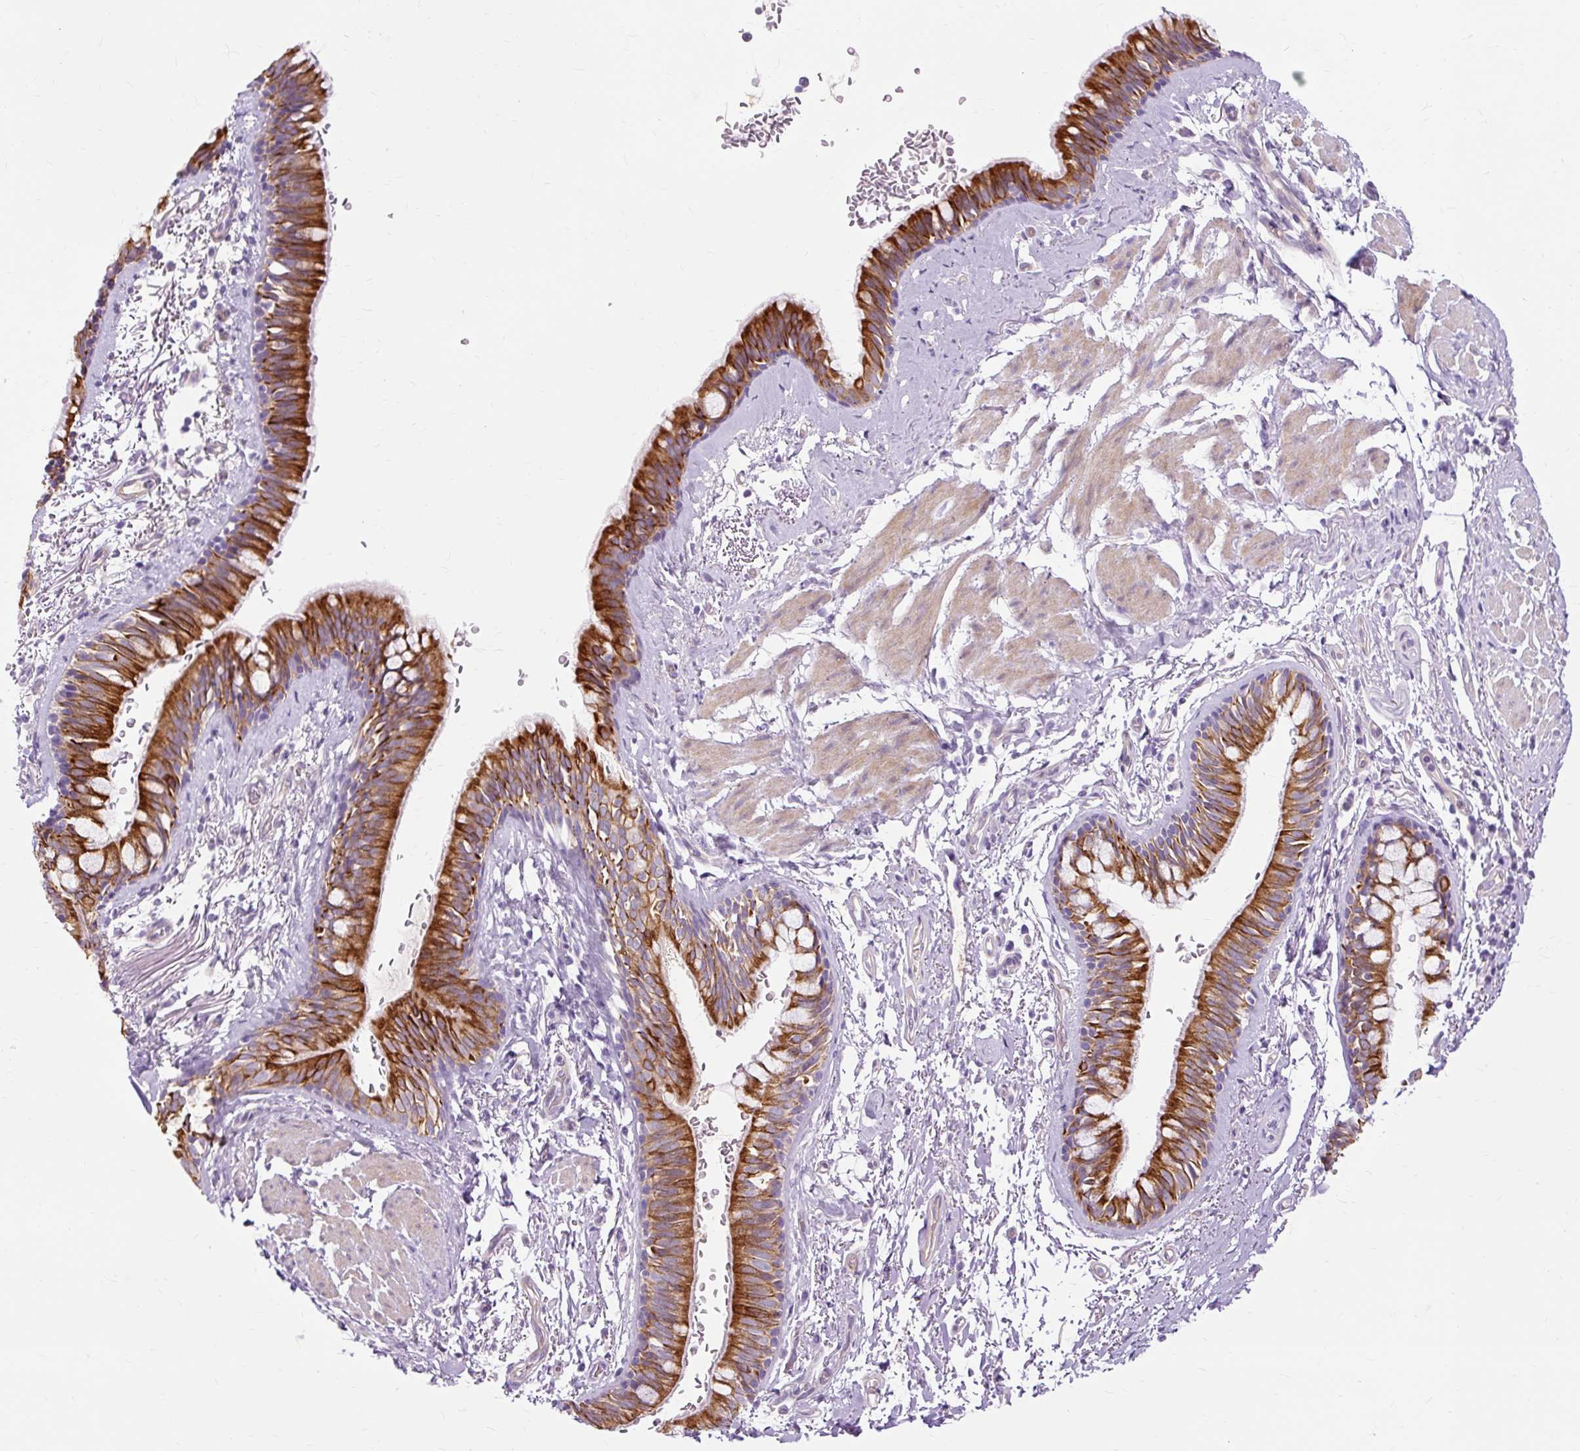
{"staining": {"intensity": "strong", "quantity": ">75%", "location": "cytoplasmic/membranous"}, "tissue": "bronchus", "cell_type": "Respiratory epithelial cells", "image_type": "normal", "snomed": [{"axis": "morphology", "description": "Normal tissue, NOS"}, {"axis": "topography", "description": "Bronchus"}], "caption": "Immunohistochemical staining of benign bronchus demonstrates high levels of strong cytoplasmic/membranous expression in approximately >75% of respiratory epithelial cells. The staining is performed using DAB (3,3'-diaminobenzidine) brown chromogen to label protein expression. The nuclei are counter-stained blue using hematoxylin.", "gene": "DCTN4", "patient": {"sex": "male", "age": 67}}